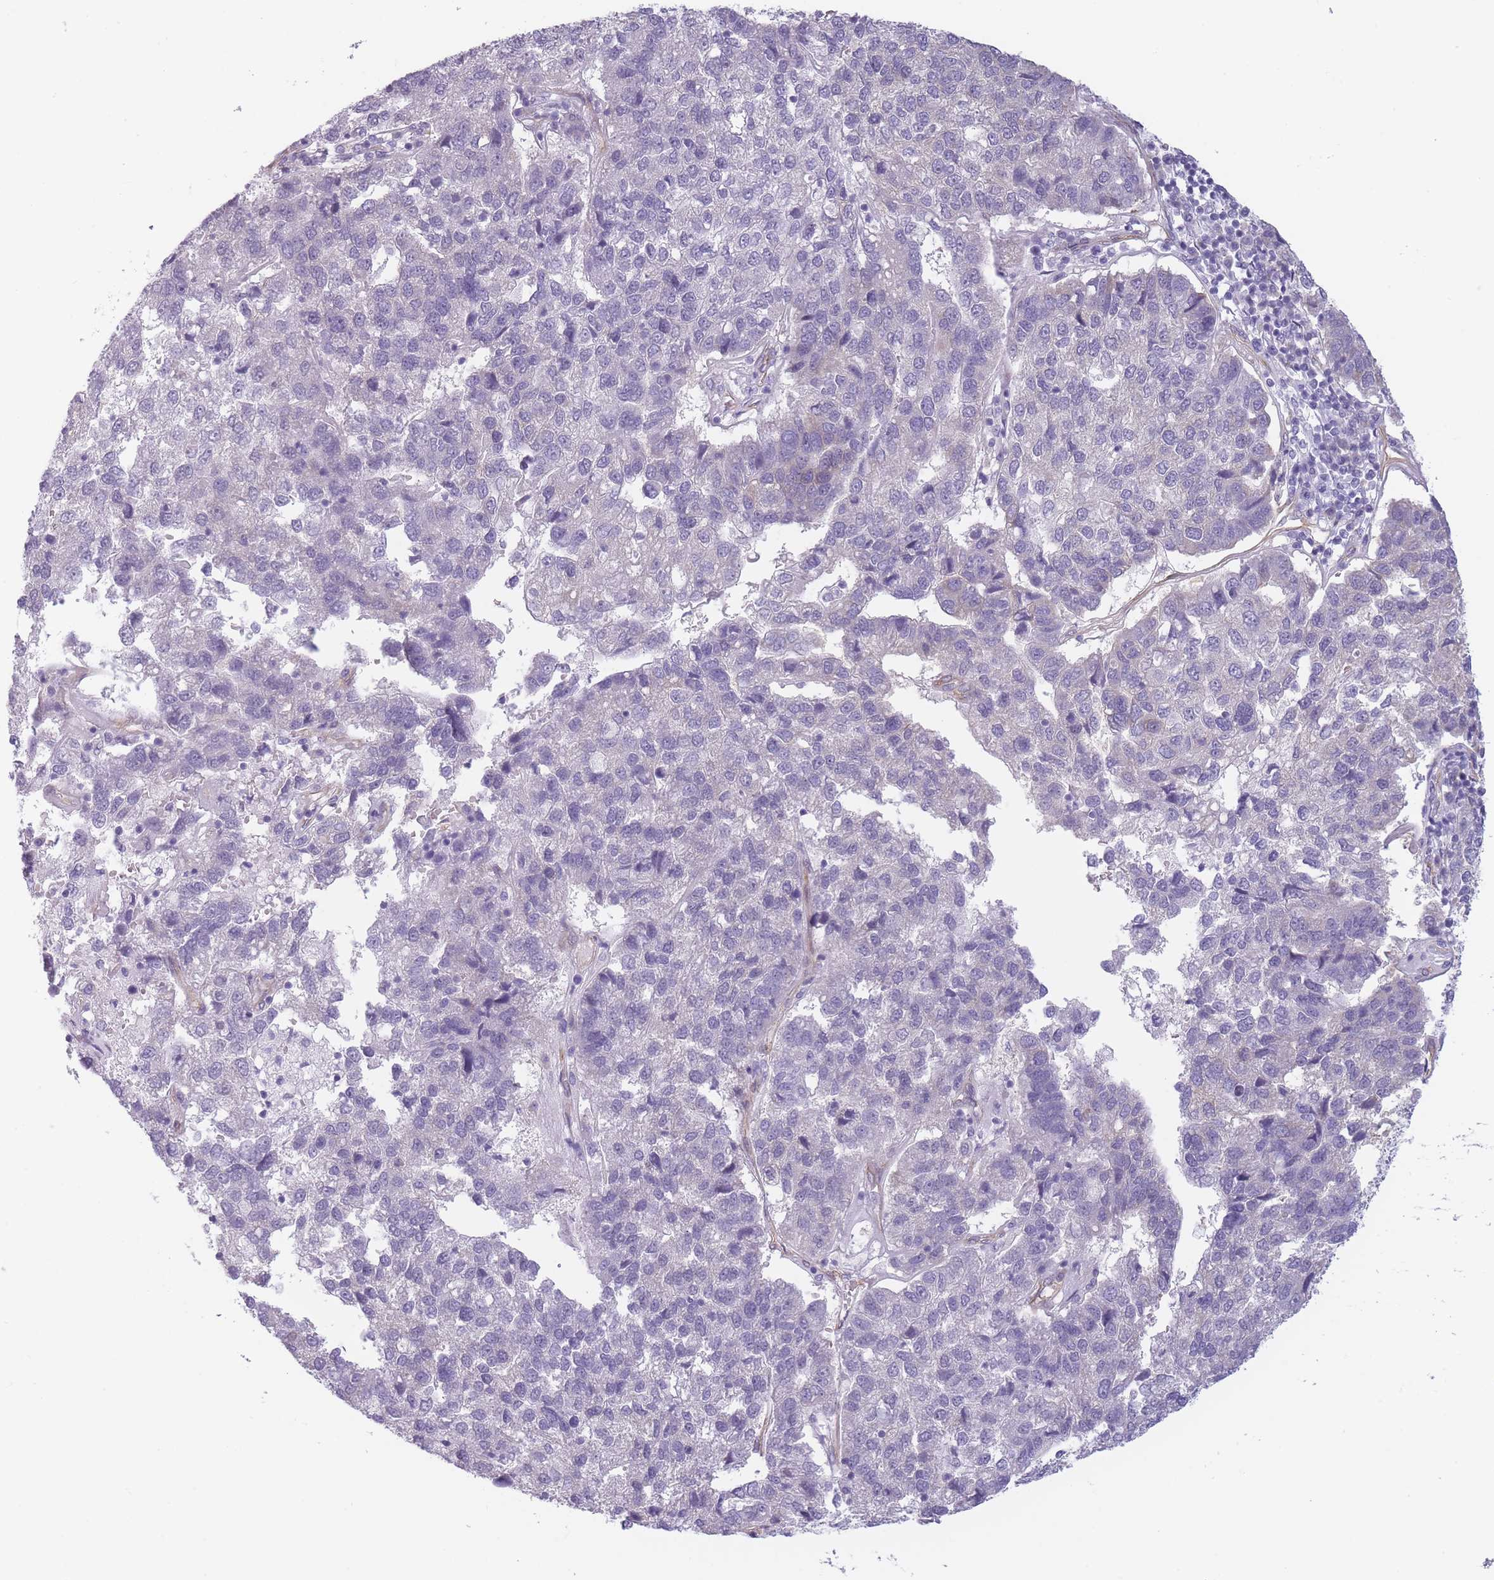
{"staining": {"intensity": "negative", "quantity": "none", "location": "none"}, "tissue": "pancreatic cancer", "cell_type": "Tumor cells", "image_type": "cancer", "snomed": [{"axis": "morphology", "description": "Adenocarcinoma, NOS"}, {"axis": "topography", "description": "Pancreas"}], "caption": "Protein analysis of pancreatic cancer shows no significant positivity in tumor cells. The staining was performed using DAB to visualize the protein expression in brown, while the nuclei were stained in blue with hematoxylin (Magnification: 20x).", "gene": "OR6B3", "patient": {"sex": "female", "age": 61}}